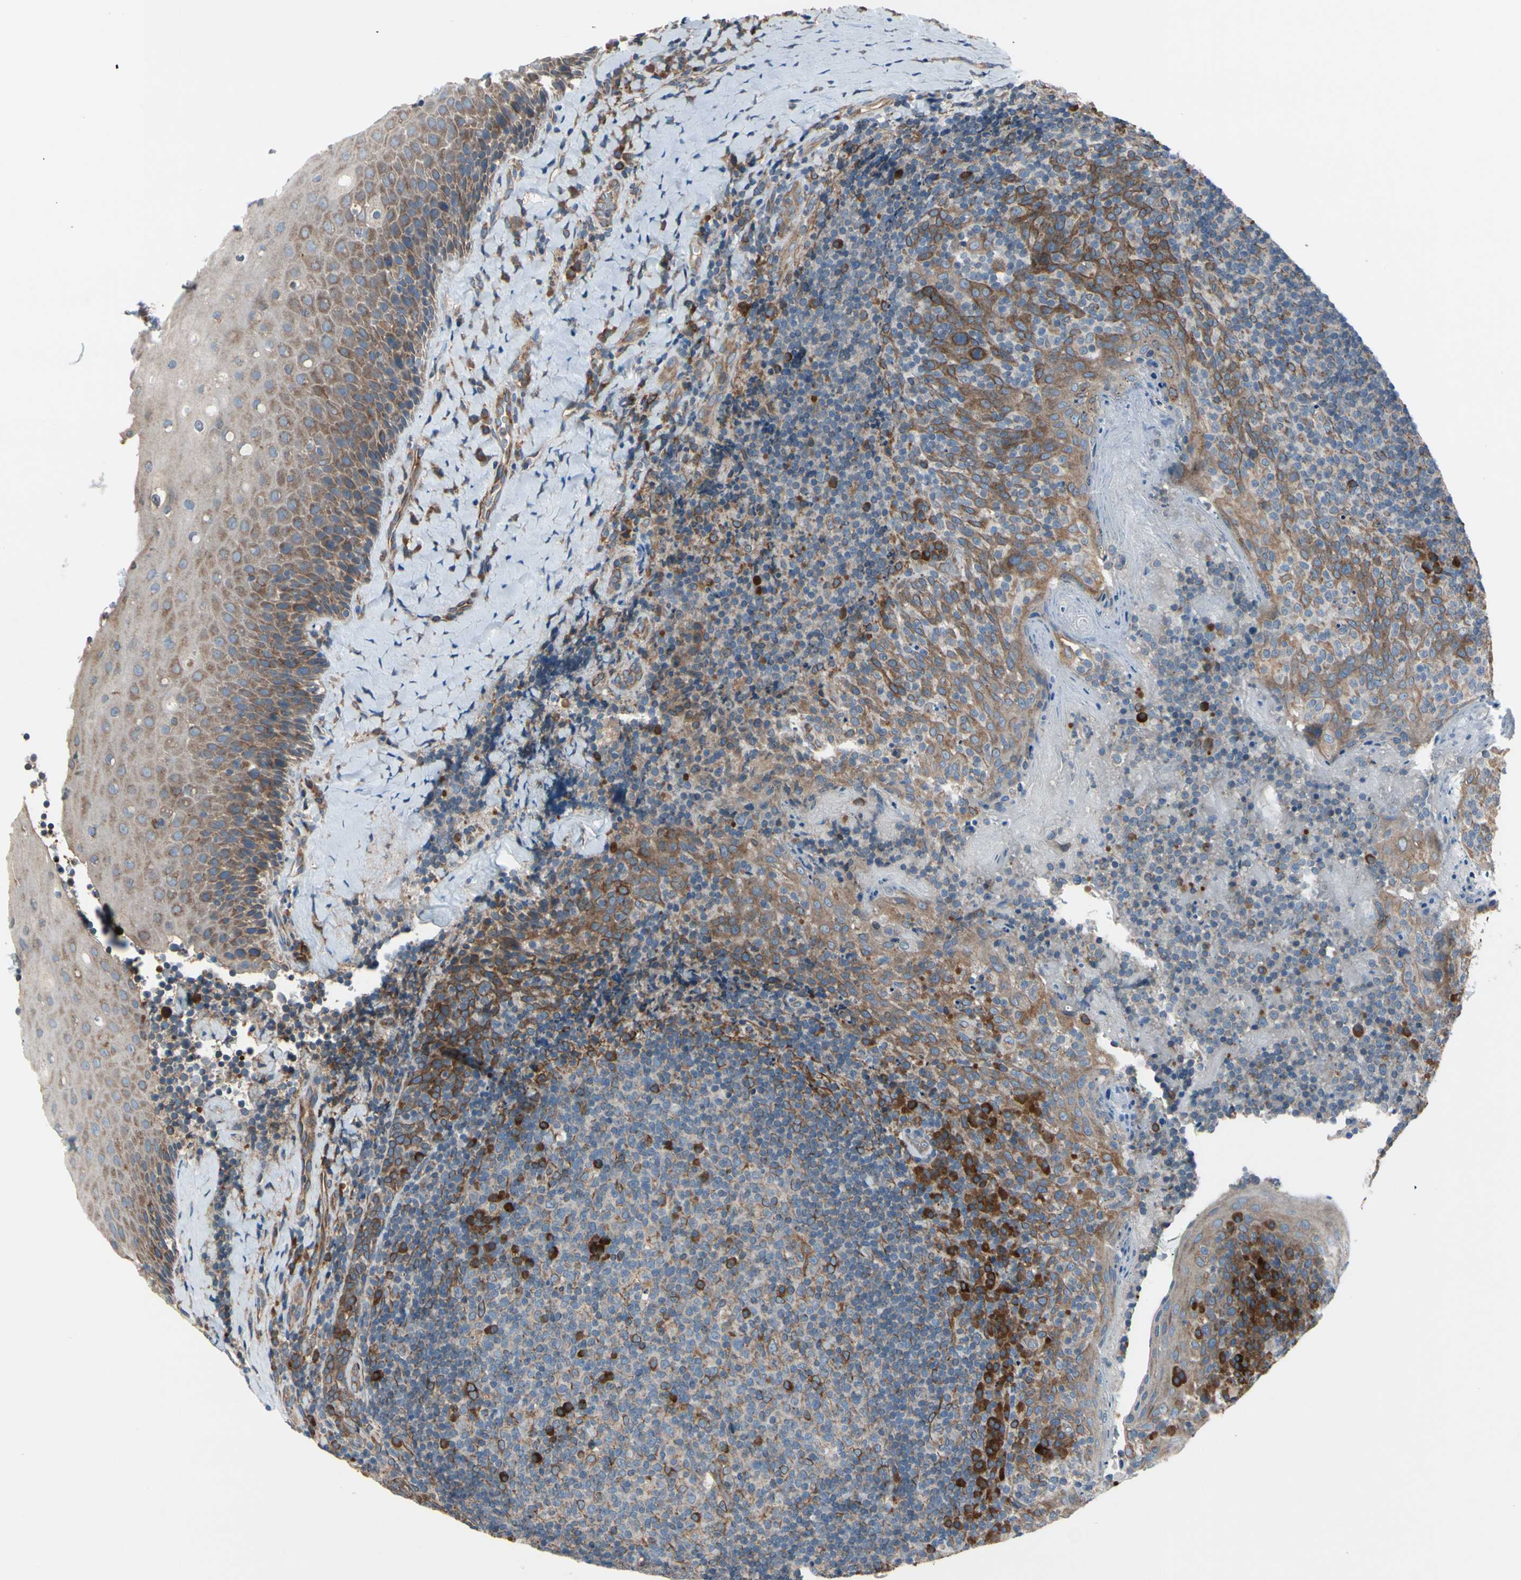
{"staining": {"intensity": "strong", "quantity": "<25%", "location": "cytoplasmic/membranous"}, "tissue": "tonsil", "cell_type": "Germinal center cells", "image_type": "normal", "snomed": [{"axis": "morphology", "description": "Normal tissue, NOS"}, {"axis": "topography", "description": "Tonsil"}], "caption": "The micrograph displays staining of normal tonsil, revealing strong cytoplasmic/membranous protein staining (brown color) within germinal center cells.", "gene": "CLCC1", "patient": {"sex": "male", "age": 17}}